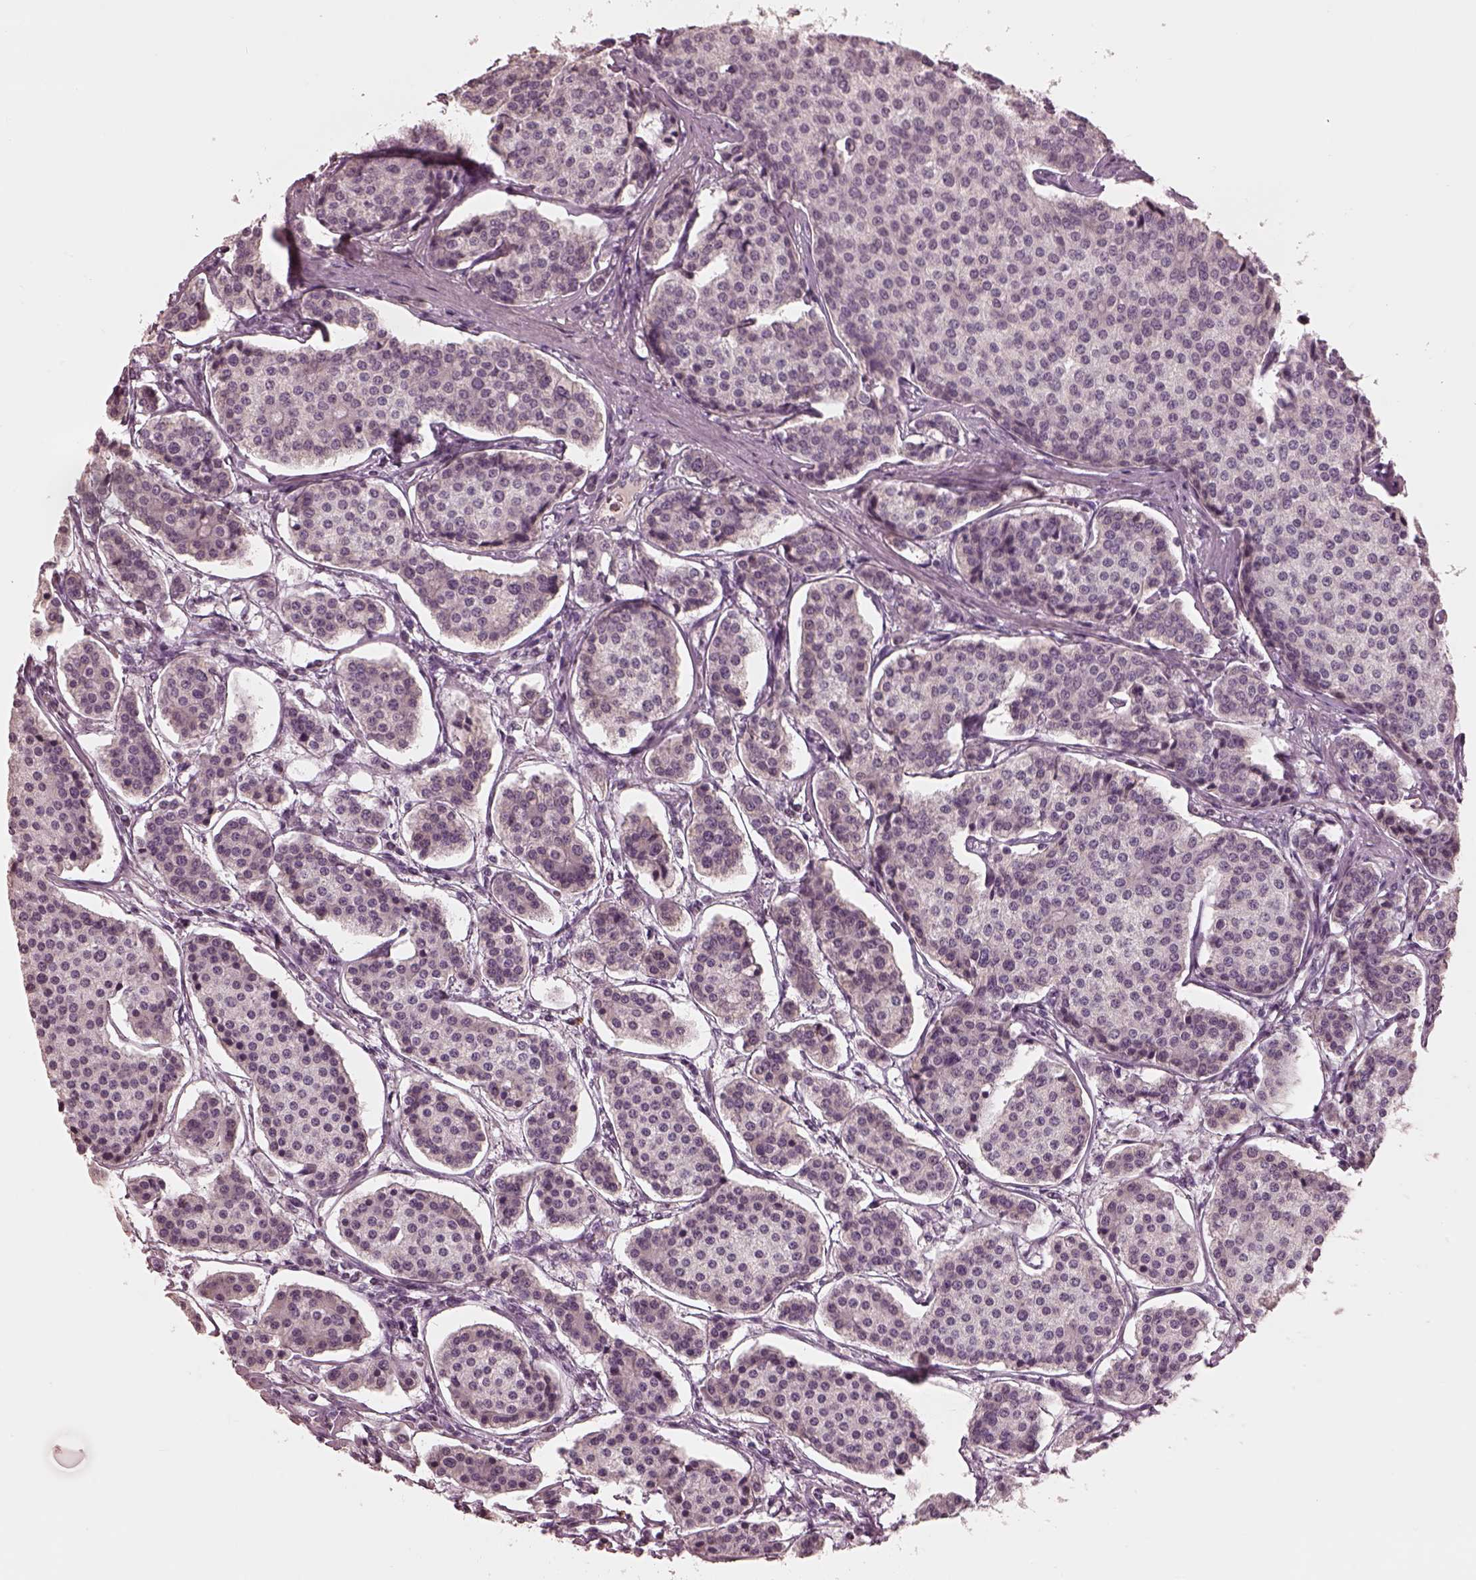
{"staining": {"intensity": "negative", "quantity": "none", "location": "none"}, "tissue": "carcinoid", "cell_type": "Tumor cells", "image_type": "cancer", "snomed": [{"axis": "morphology", "description": "Carcinoid, malignant, NOS"}, {"axis": "topography", "description": "Small intestine"}], "caption": "The immunohistochemistry (IHC) histopathology image has no significant expression in tumor cells of malignant carcinoid tissue.", "gene": "MIA", "patient": {"sex": "female", "age": 65}}